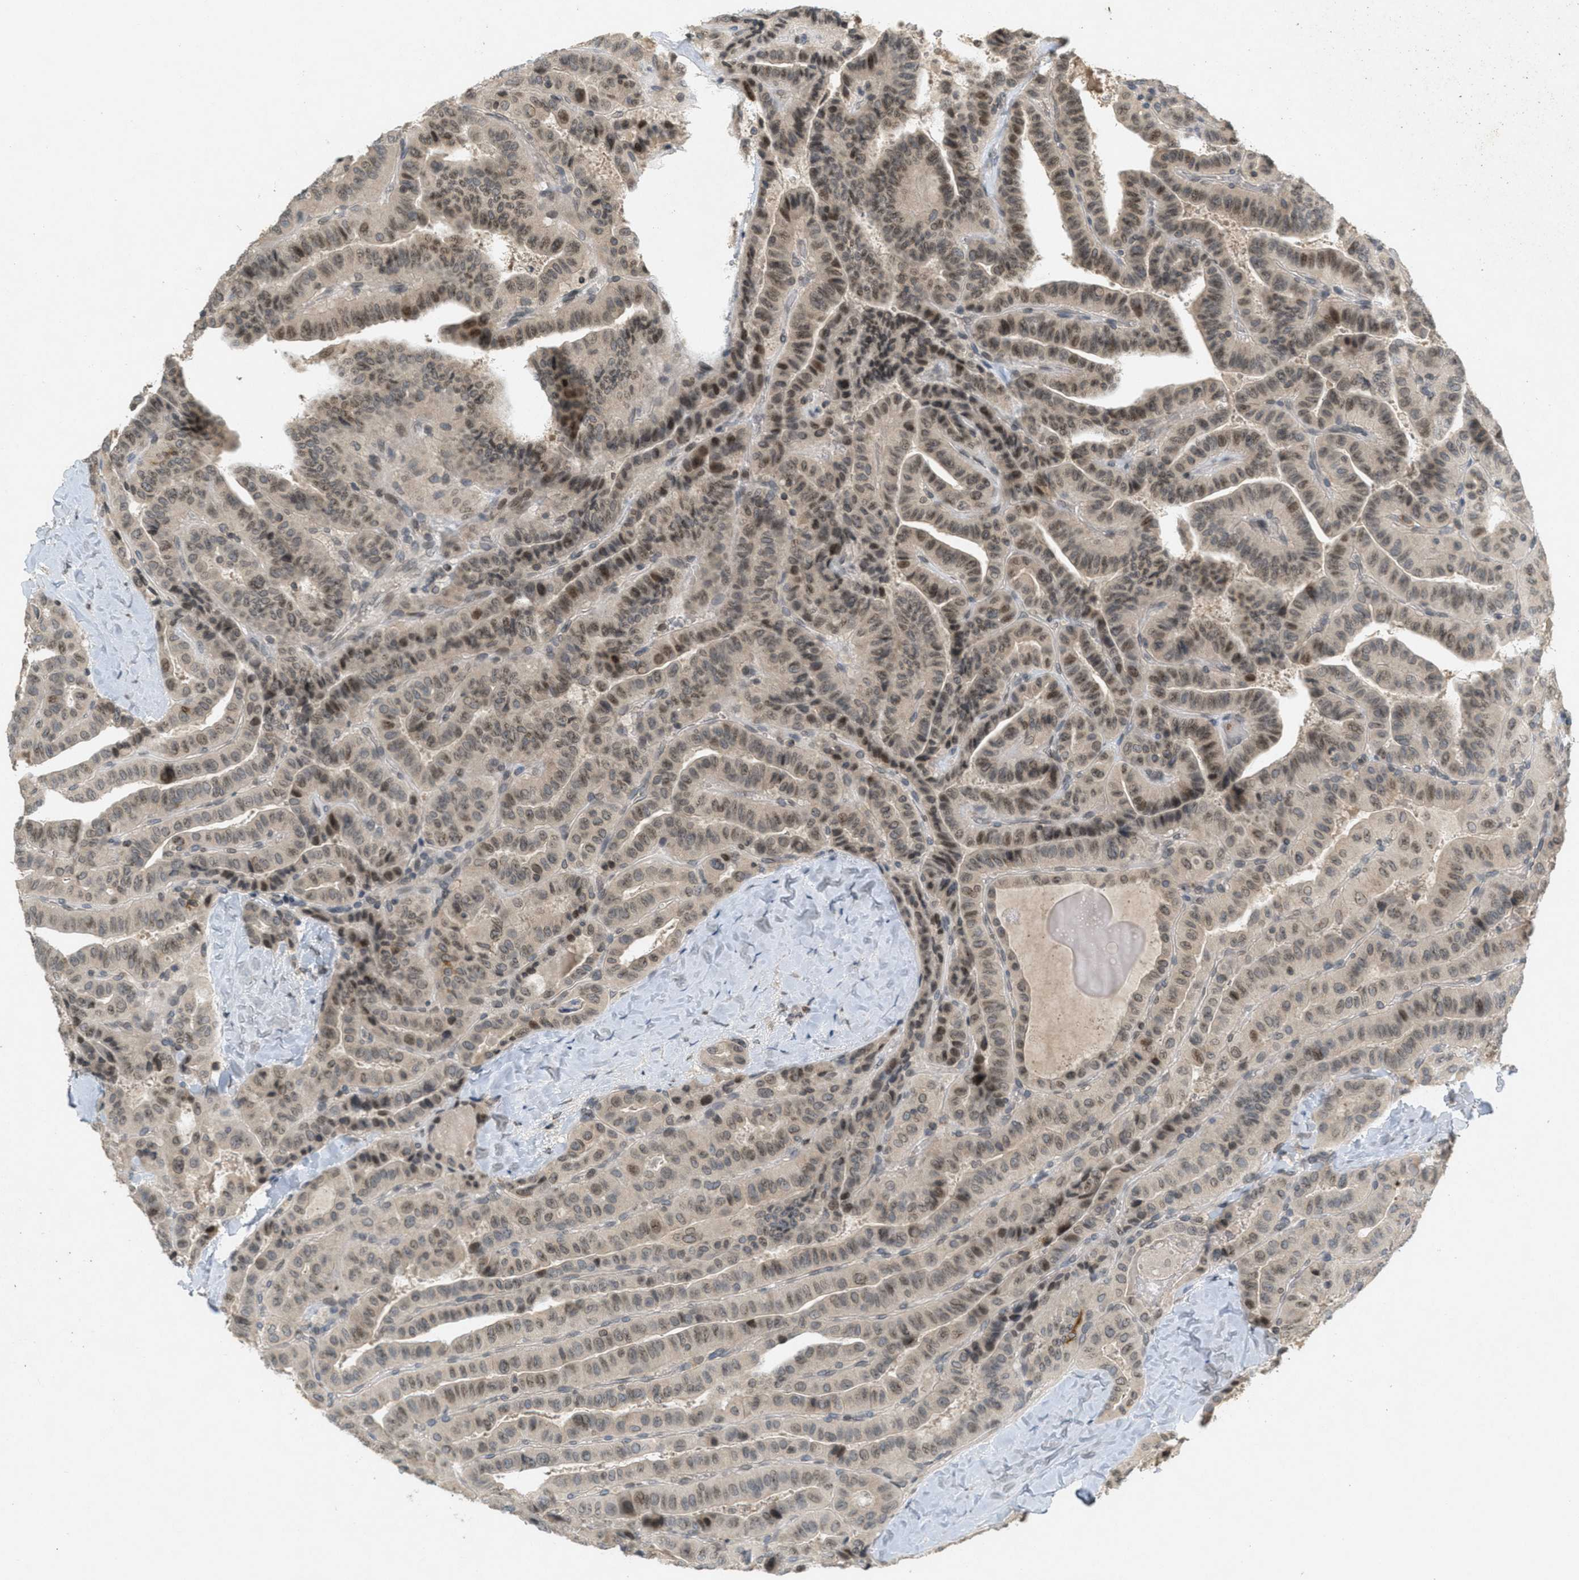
{"staining": {"intensity": "moderate", "quantity": ">75%", "location": "cytoplasmic/membranous,nuclear"}, "tissue": "thyroid cancer", "cell_type": "Tumor cells", "image_type": "cancer", "snomed": [{"axis": "morphology", "description": "Papillary adenocarcinoma, NOS"}, {"axis": "topography", "description": "Thyroid gland"}], "caption": "Thyroid papillary adenocarcinoma was stained to show a protein in brown. There is medium levels of moderate cytoplasmic/membranous and nuclear staining in about >75% of tumor cells. (Stains: DAB (3,3'-diaminobenzidine) in brown, nuclei in blue, Microscopy: brightfield microscopy at high magnification).", "gene": "ABHD6", "patient": {"sex": "male", "age": 77}}